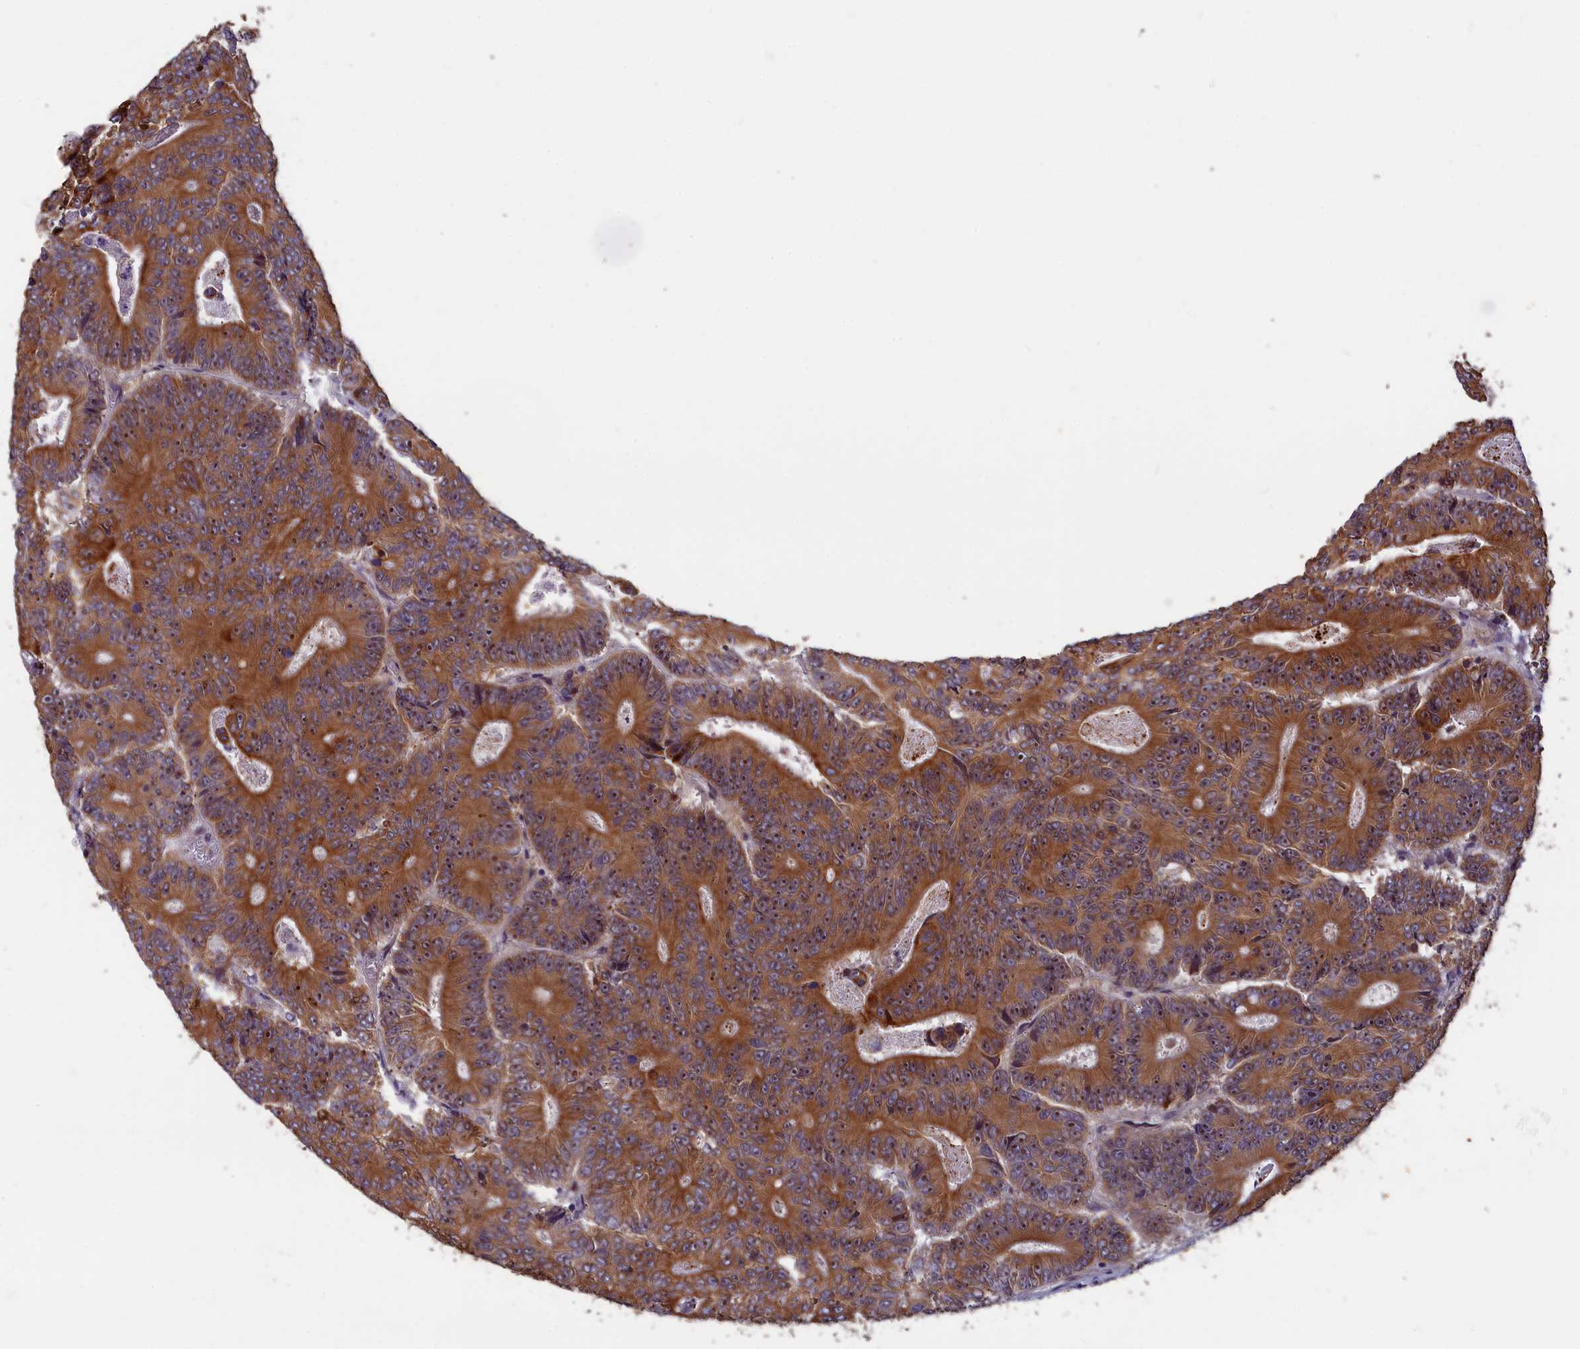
{"staining": {"intensity": "strong", "quantity": ">75%", "location": "cytoplasmic/membranous"}, "tissue": "colorectal cancer", "cell_type": "Tumor cells", "image_type": "cancer", "snomed": [{"axis": "morphology", "description": "Adenocarcinoma, NOS"}, {"axis": "topography", "description": "Colon"}], "caption": "This histopathology image demonstrates immunohistochemistry (IHC) staining of human colorectal cancer, with high strong cytoplasmic/membranous positivity in approximately >75% of tumor cells.", "gene": "ANKRD34B", "patient": {"sex": "male", "age": 83}}